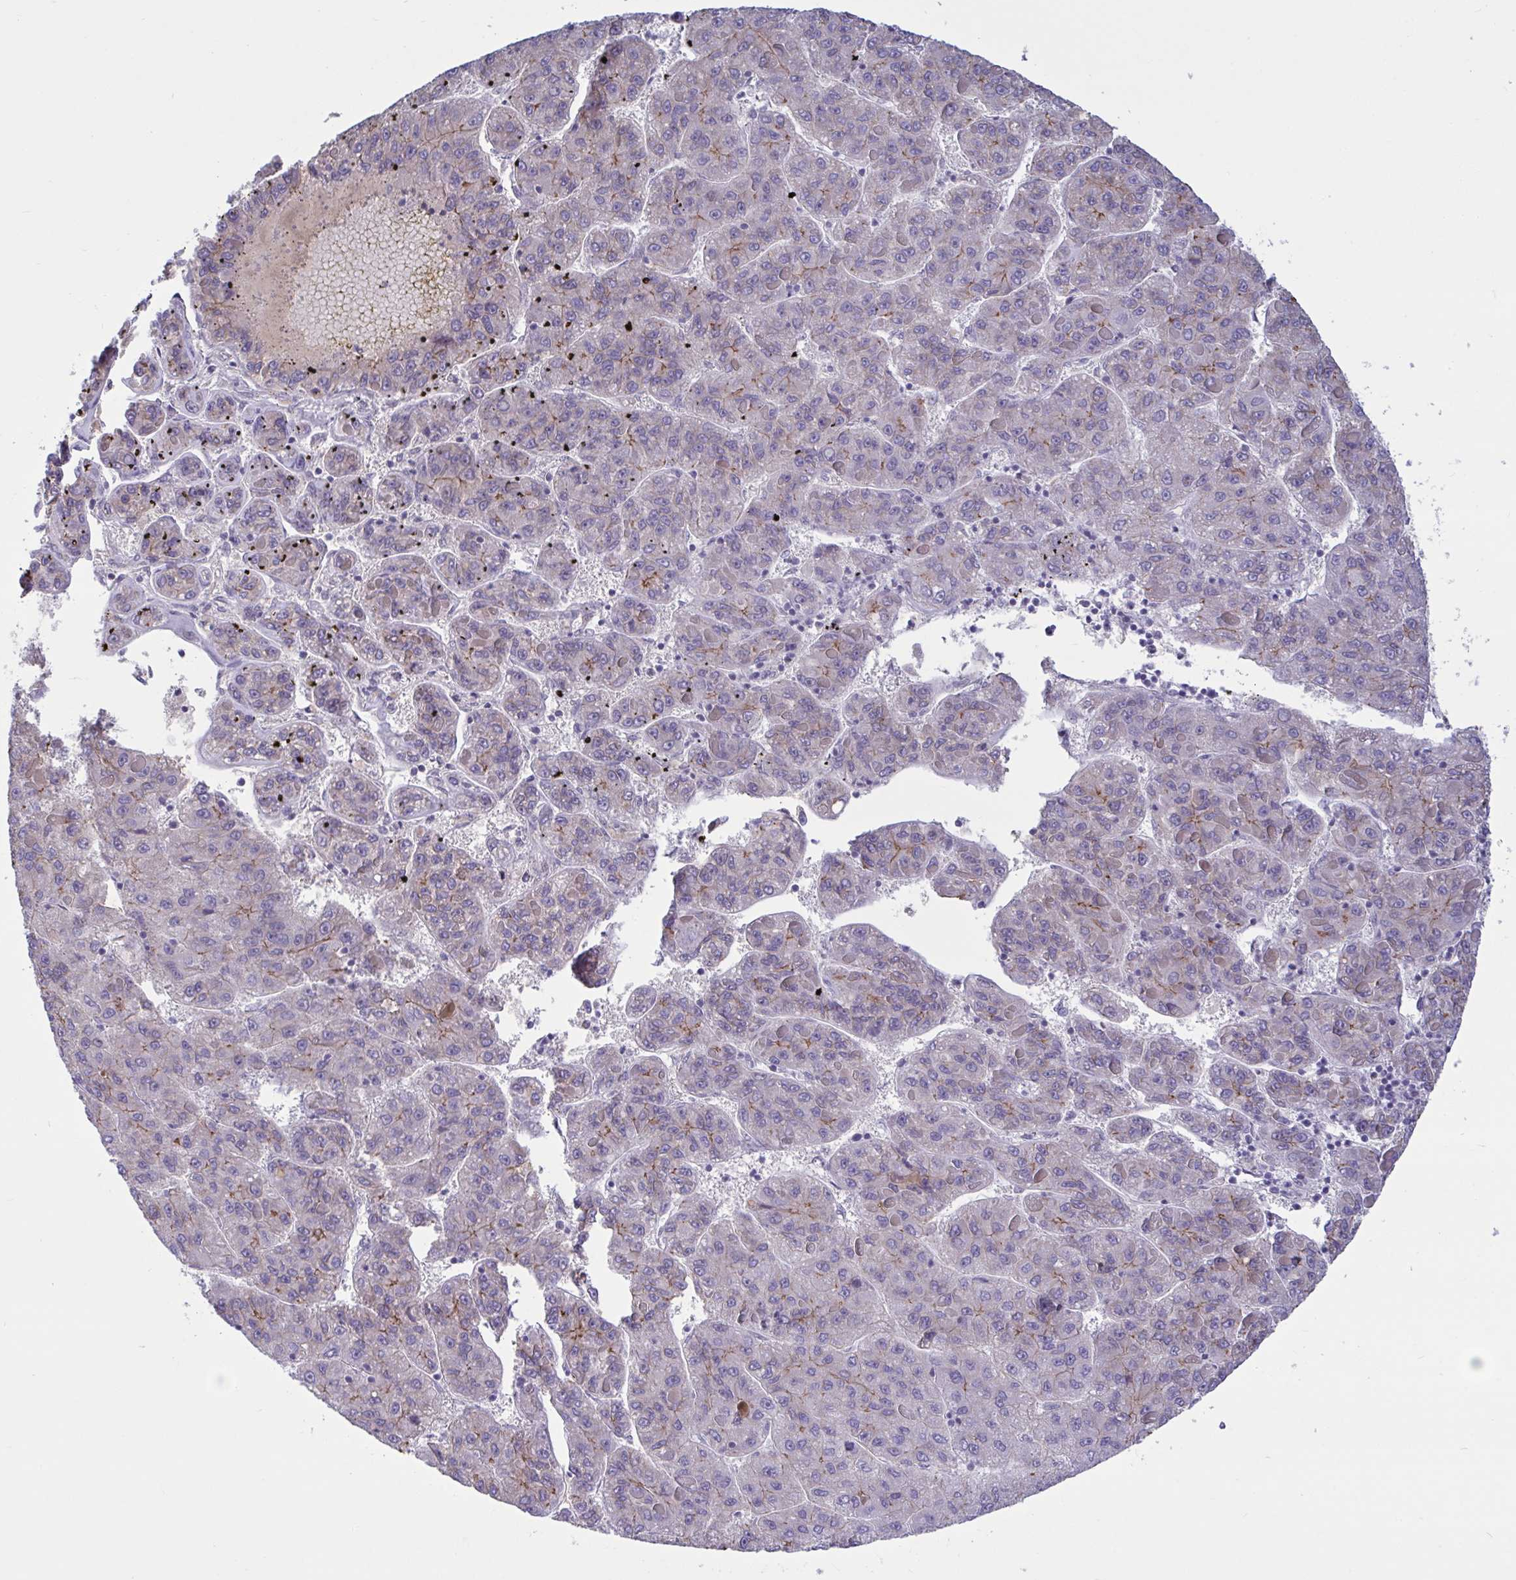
{"staining": {"intensity": "weak", "quantity": "25%-75%", "location": "cytoplasmic/membranous"}, "tissue": "liver cancer", "cell_type": "Tumor cells", "image_type": "cancer", "snomed": [{"axis": "morphology", "description": "Carcinoma, Hepatocellular, NOS"}, {"axis": "topography", "description": "Liver"}], "caption": "This is a micrograph of immunohistochemistry staining of liver cancer, which shows weak expression in the cytoplasmic/membranous of tumor cells.", "gene": "CNGB3", "patient": {"sex": "female", "age": 82}}